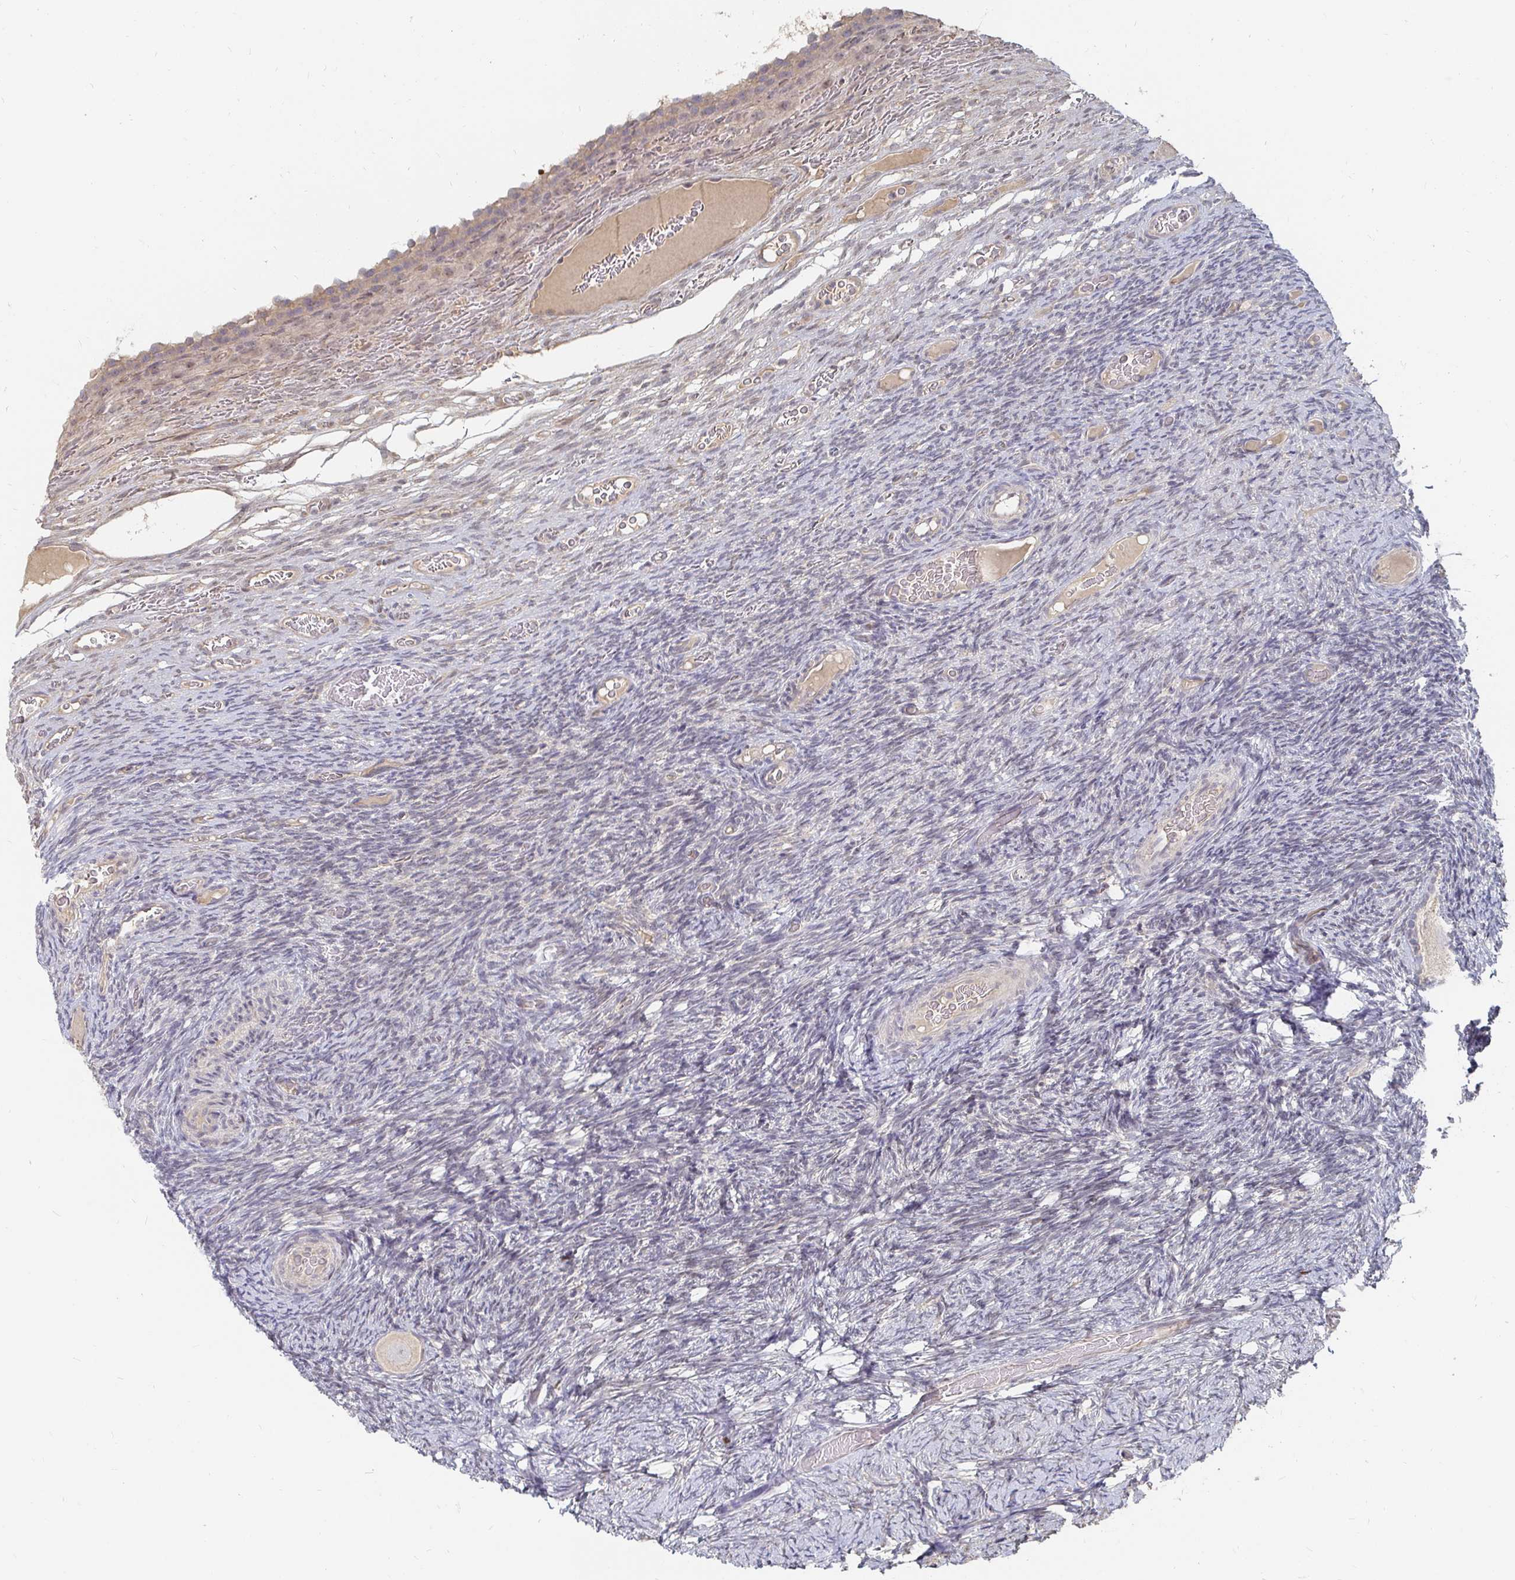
{"staining": {"intensity": "weak", "quantity": ">75%", "location": "cytoplasmic/membranous"}, "tissue": "ovary", "cell_type": "Follicle cells", "image_type": "normal", "snomed": [{"axis": "morphology", "description": "Normal tissue, NOS"}, {"axis": "topography", "description": "Ovary"}], "caption": "Brown immunohistochemical staining in benign human ovary shows weak cytoplasmic/membranous staining in about >75% of follicle cells.", "gene": "MEIS1", "patient": {"sex": "female", "age": 34}}